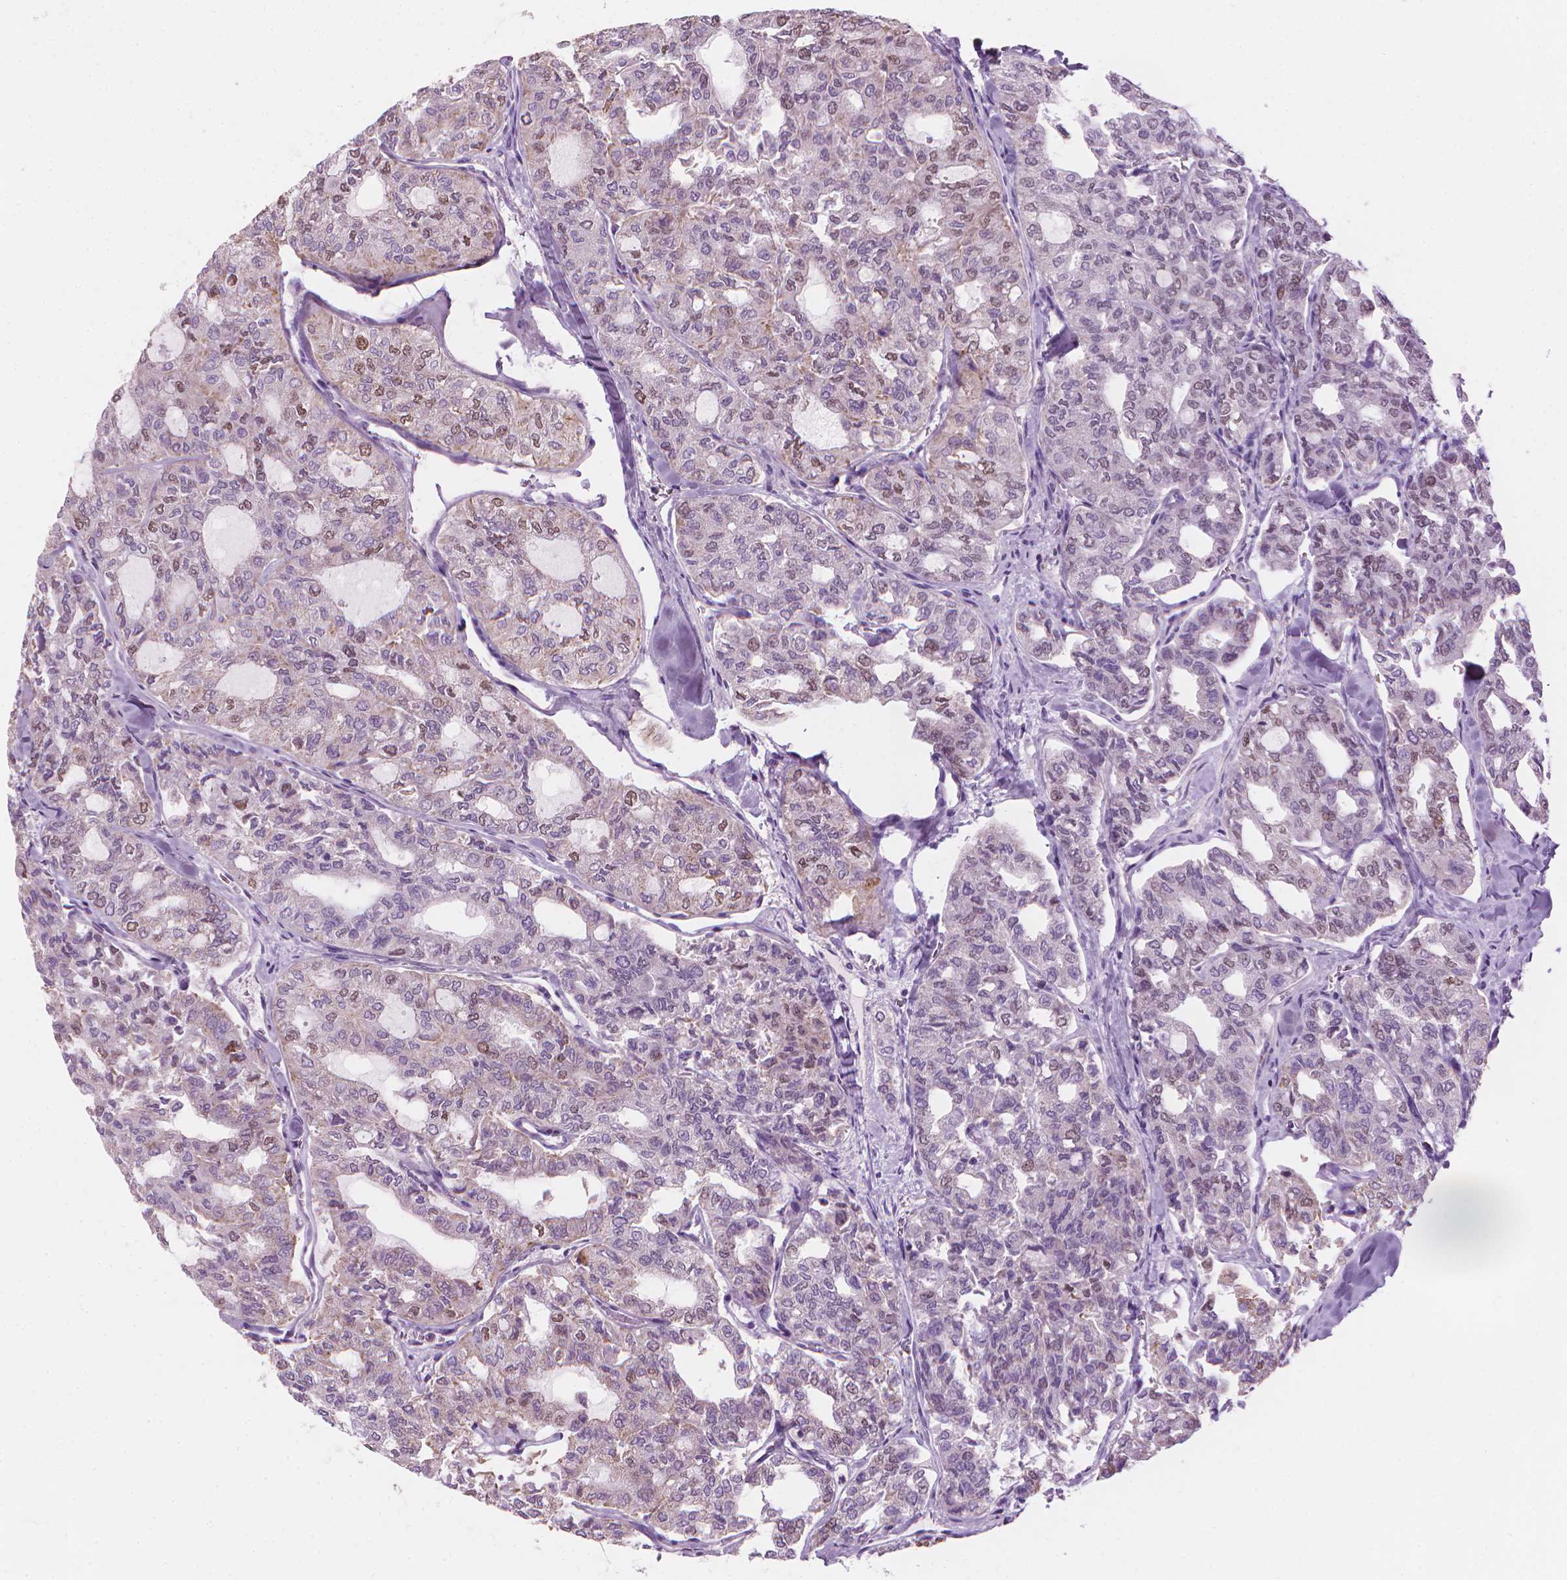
{"staining": {"intensity": "moderate", "quantity": "<25%", "location": "nuclear"}, "tissue": "thyroid cancer", "cell_type": "Tumor cells", "image_type": "cancer", "snomed": [{"axis": "morphology", "description": "Follicular adenoma carcinoma, NOS"}, {"axis": "topography", "description": "Thyroid gland"}], "caption": "Immunohistochemistry (IHC) image of neoplastic tissue: thyroid follicular adenoma carcinoma stained using immunohistochemistry demonstrates low levels of moderate protein expression localized specifically in the nuclear of tumor cells, appearing as a nuclear brown color.", "gene": "CFAP126", "patient": {"sex": "male", "age": 75}}